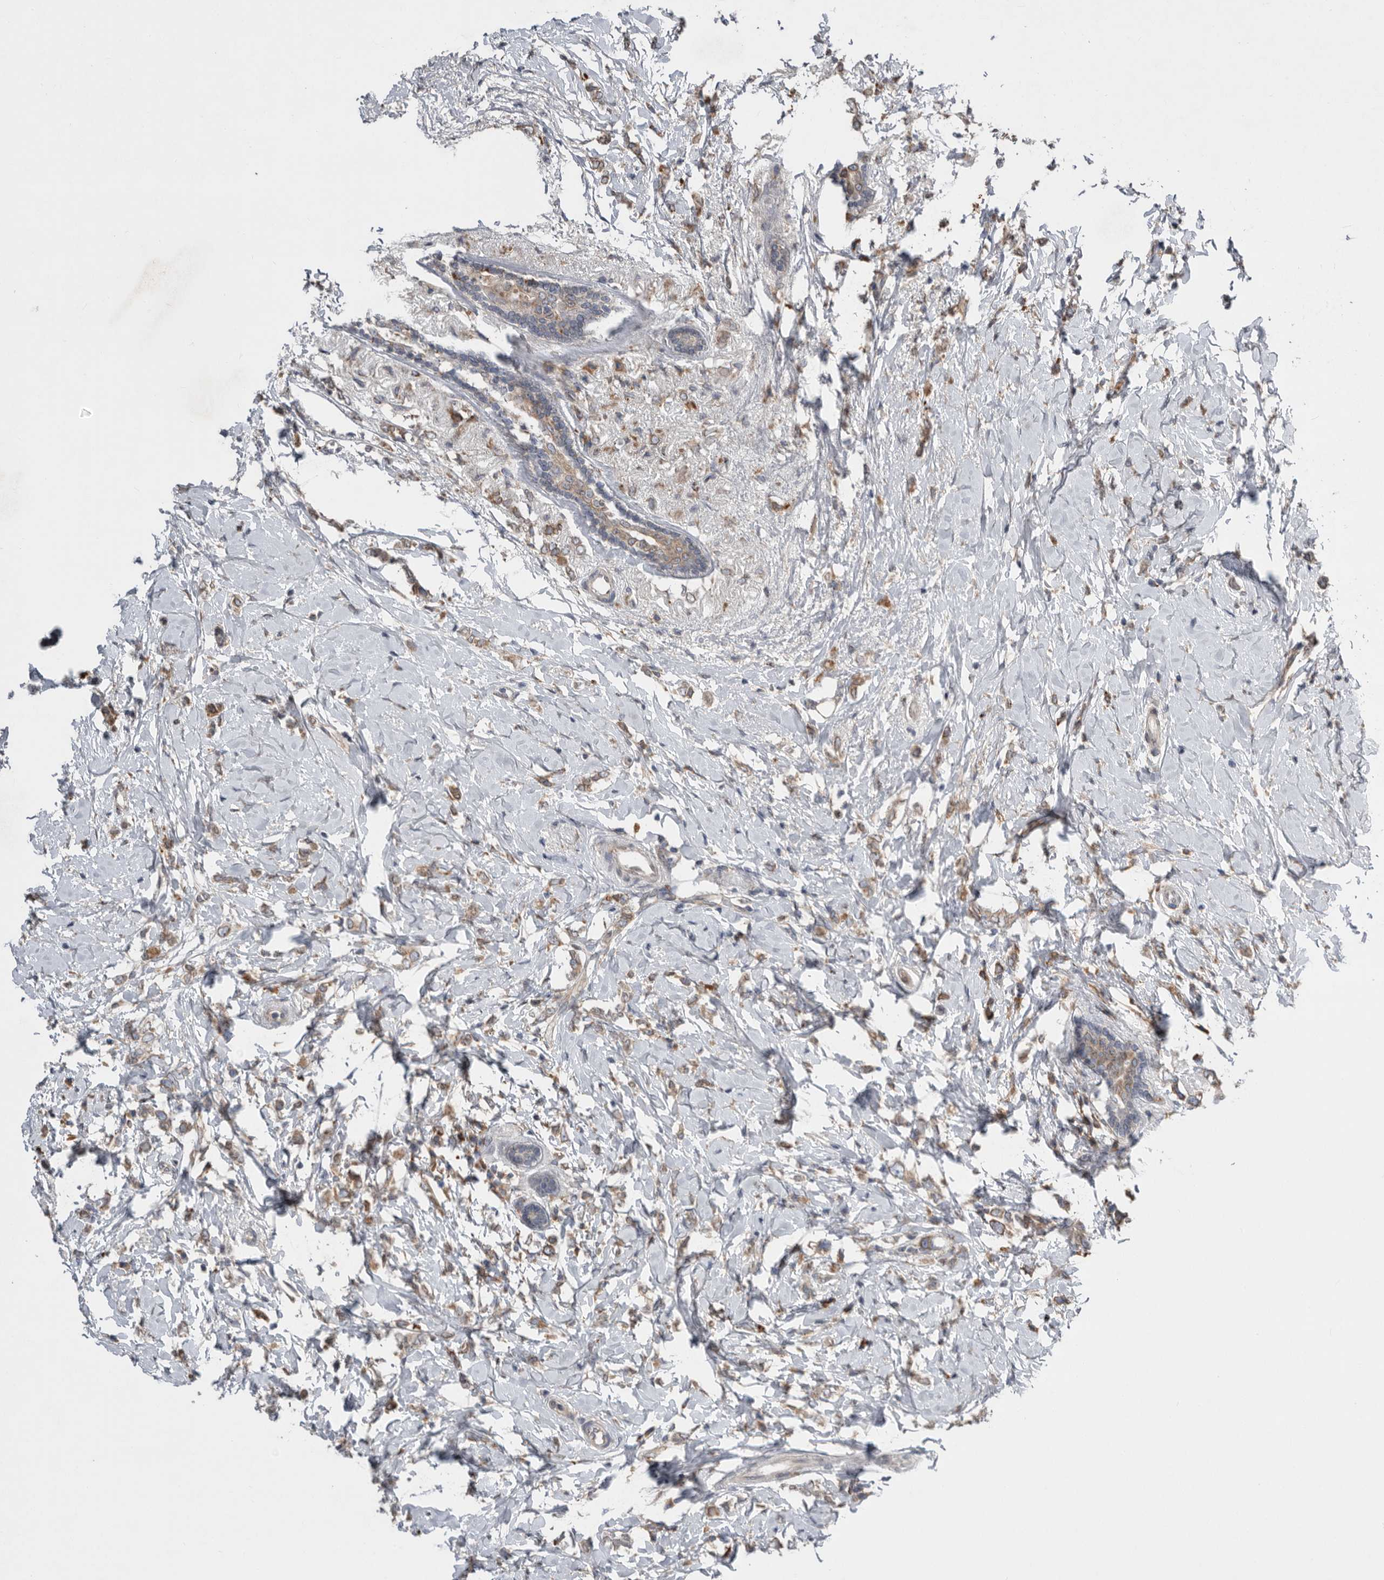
{"staining": {"intensity": "moderate", "quantity": ">75%", "location": "cytoplasmic/membranous"}, "tissue": "breast cancer", "cell_type": "Tumor cells", "image_type": "cancer", "snomed": [{"axis": "morphology", "description": "Normal tissue, NOS"}, {"axis": "morphology", "description": "Lobular carcinoma"}, {"axis": "topography", "description": "Breast"}], "caption": "Human breast cancer (lobular carcinoma) stained with a brown dye displays moderate cytoplasmic/membranous positive expression in about >75% of tumor cells.", "gene": "GANAB", "patient": {"sex": "female", "age": 47}}